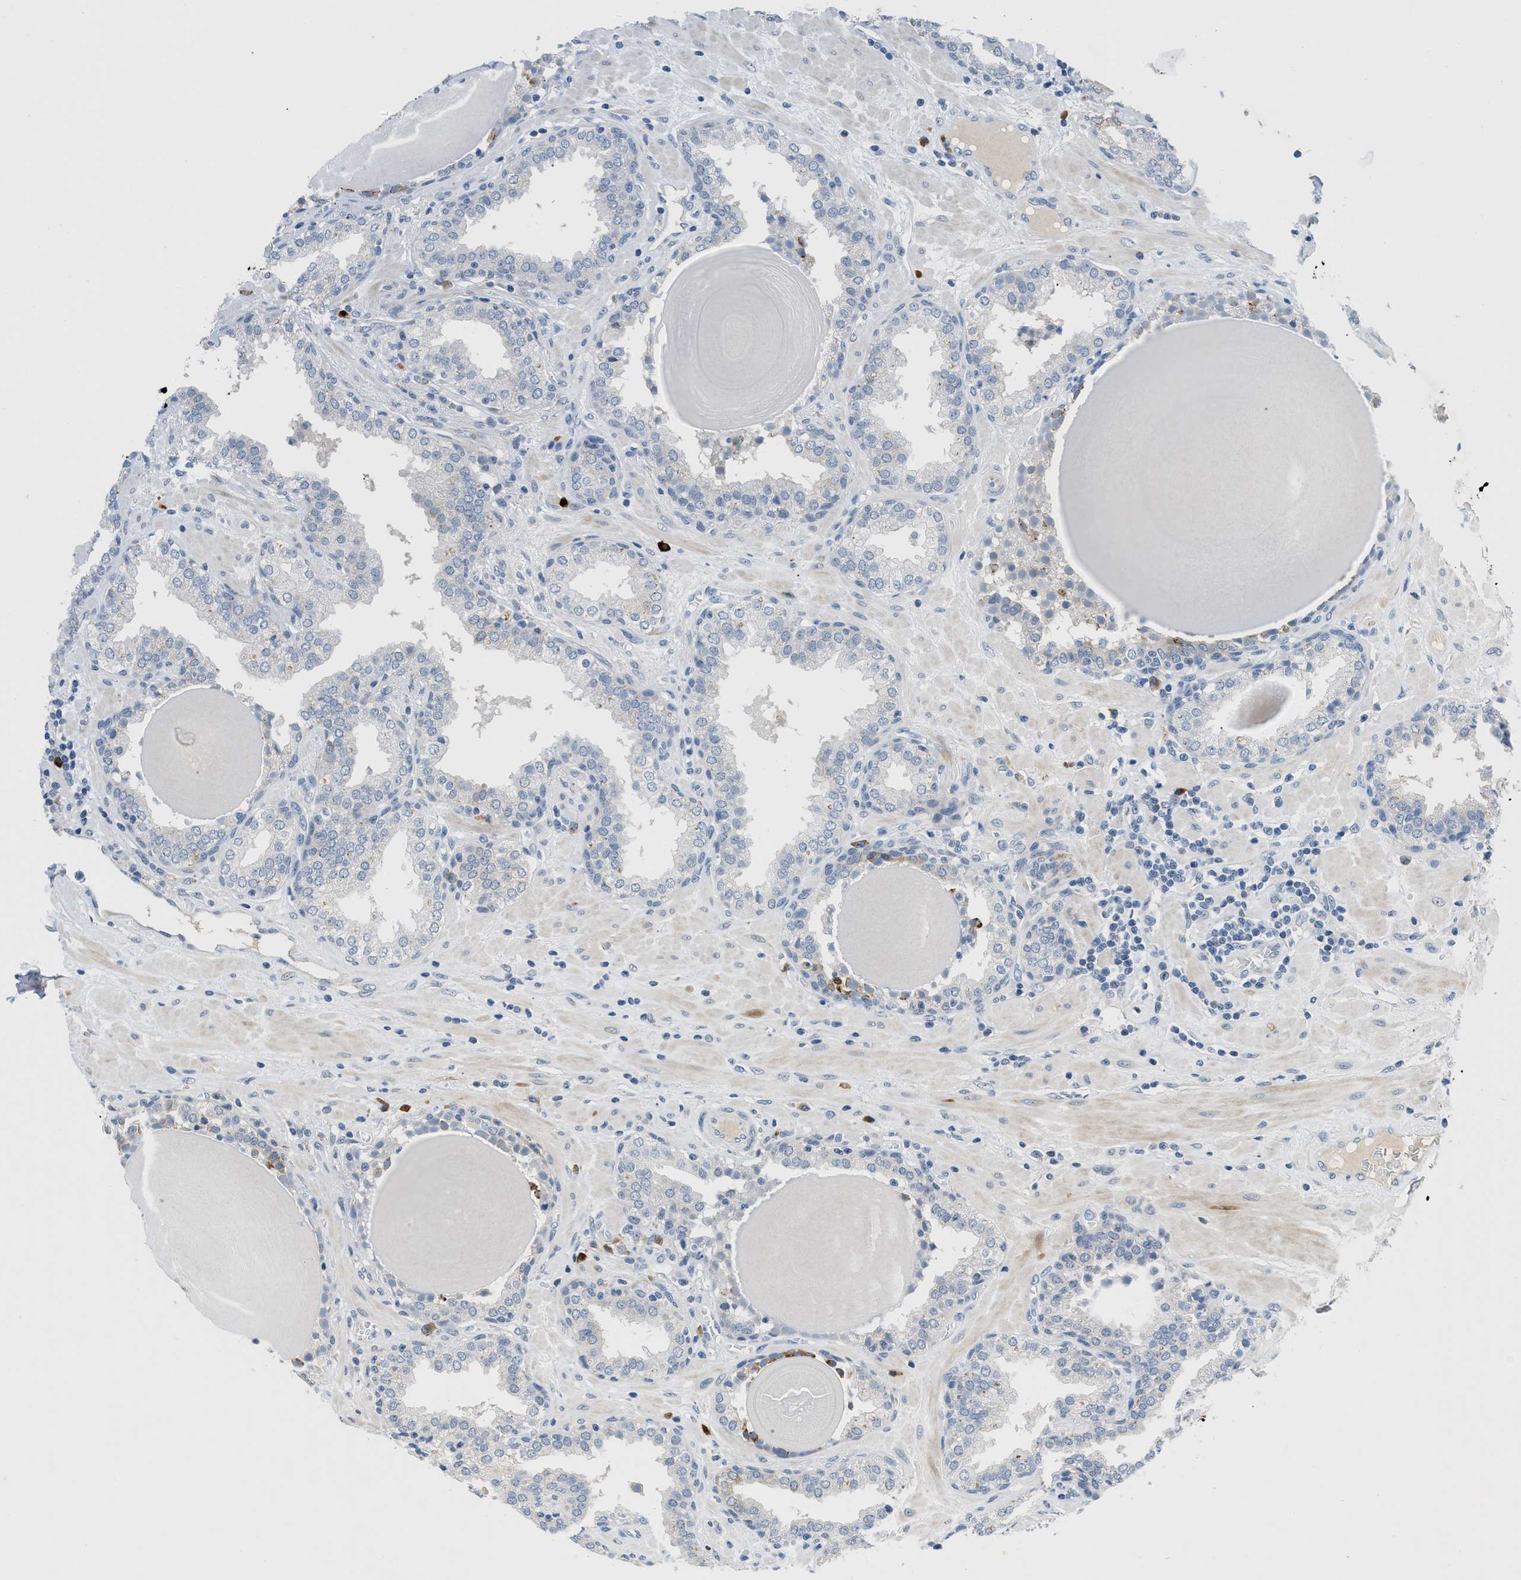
{"staining": {"intensity": "negative", "quantity": "none", "location": "none"}, "tissue": "prostate", "cell_type": "Glandular cells", "image_type": "normal", "snomed": [{"axis": "morphology", "description": "Normal tissue, NOS"}, {"axis": "topography", "description": "Prostate"}], "caption": "Micrograph shows no significant protein positivity in glandular cells of benign prostate.", "gene": "OR9K2", "patient": {"sex": "male", "age": 51}}